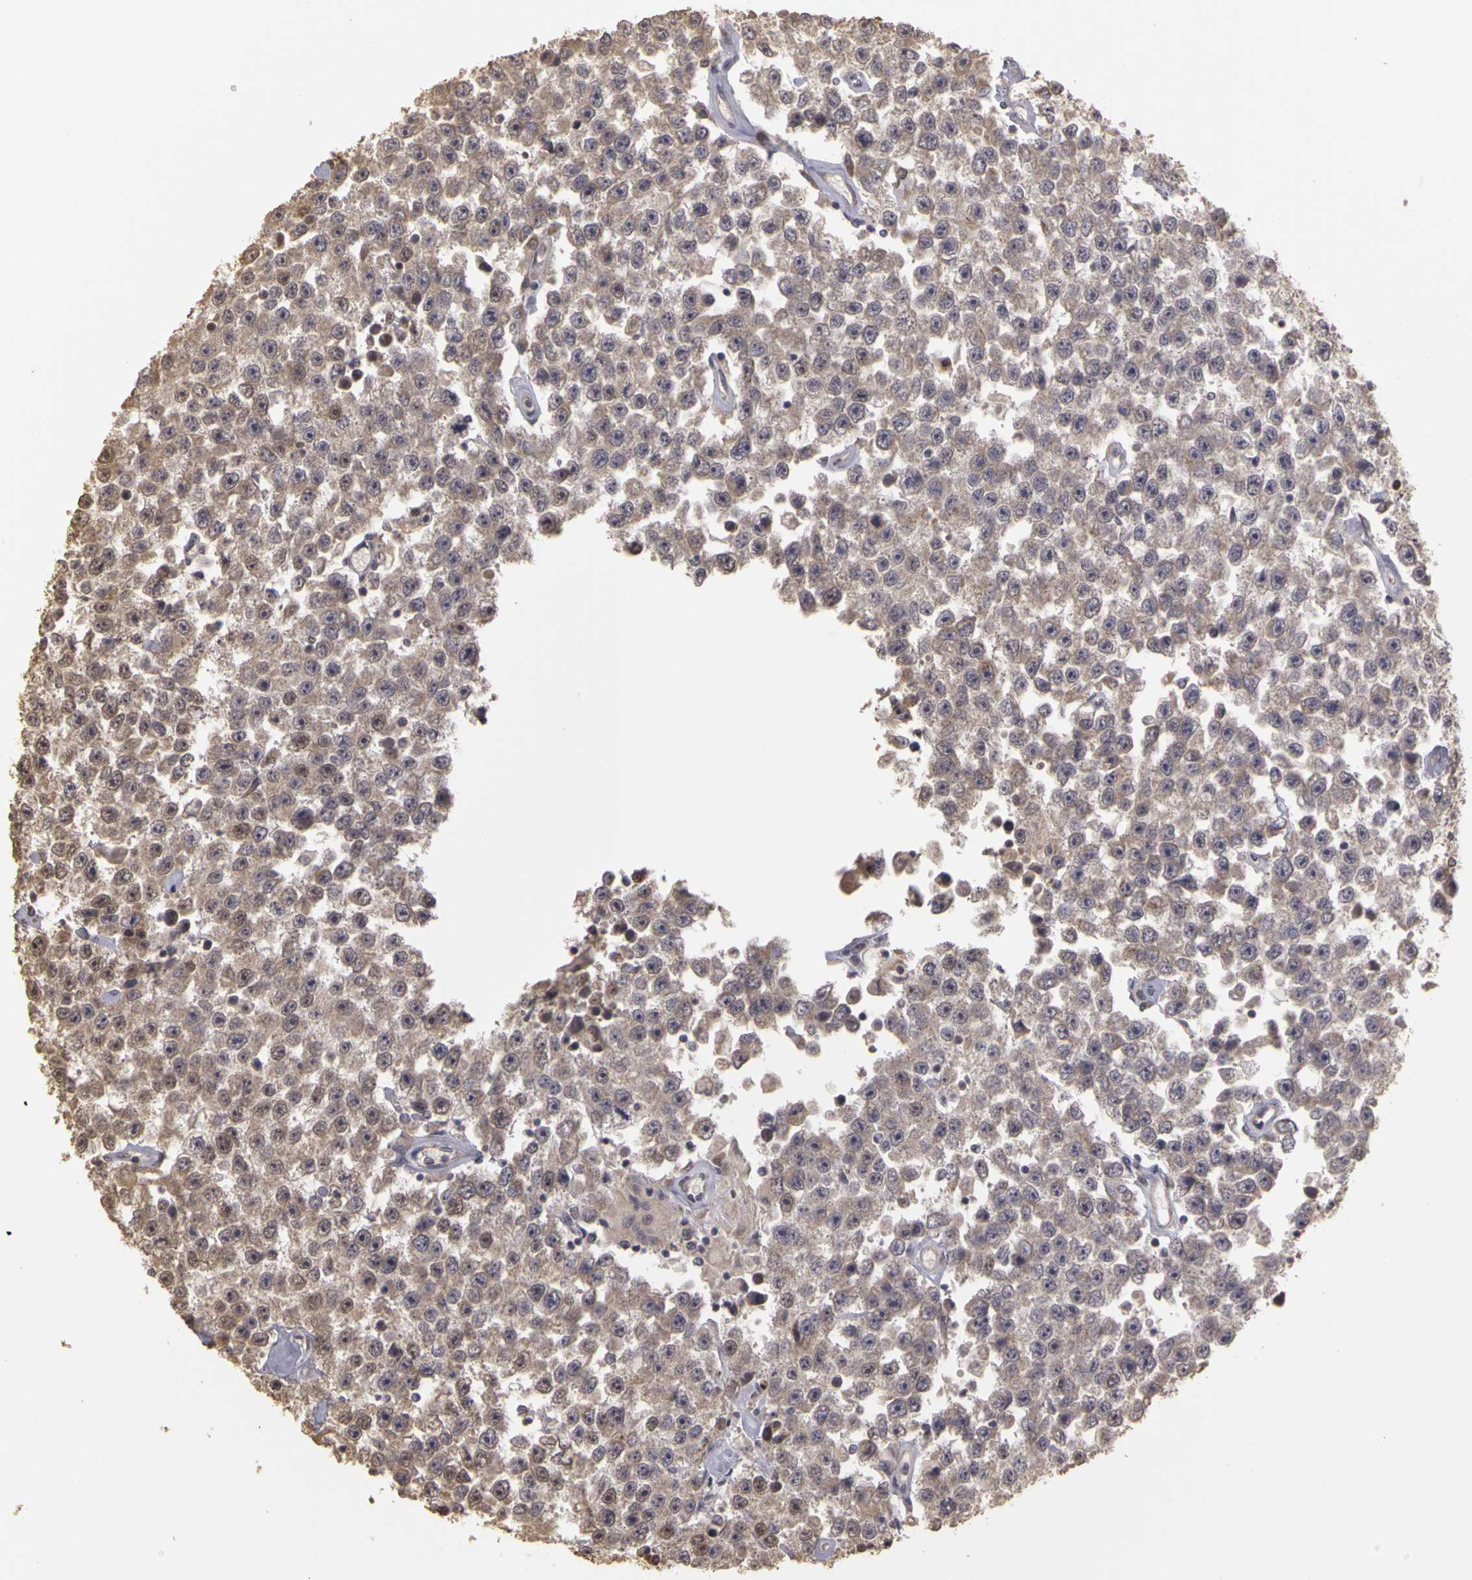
{"staining": {"intensity": "weak", "quantity": "25%-75%", "location": "cytoplasmic/membranous"}, "tissue": "testis cancer", "cell_type": "Tumor cells", "image_type": "cancer", "snomed": [{"axis": "morphology", "description": "Seminoma, NOS"}, {"axis": "topography", "description": "Testis"}], "caption": "Immunohistochemical staining of testis cancer exhibits weak cytoplasmic/membranous protein positivity in approximately 25%-75% of tumor cells. Using DAB (brown) and hematoxylin (blue) stains, captured at high magnification using brightfield microscopy.", "gene": "FRMD7", "patient": {"sex": "male", "age": 52}}